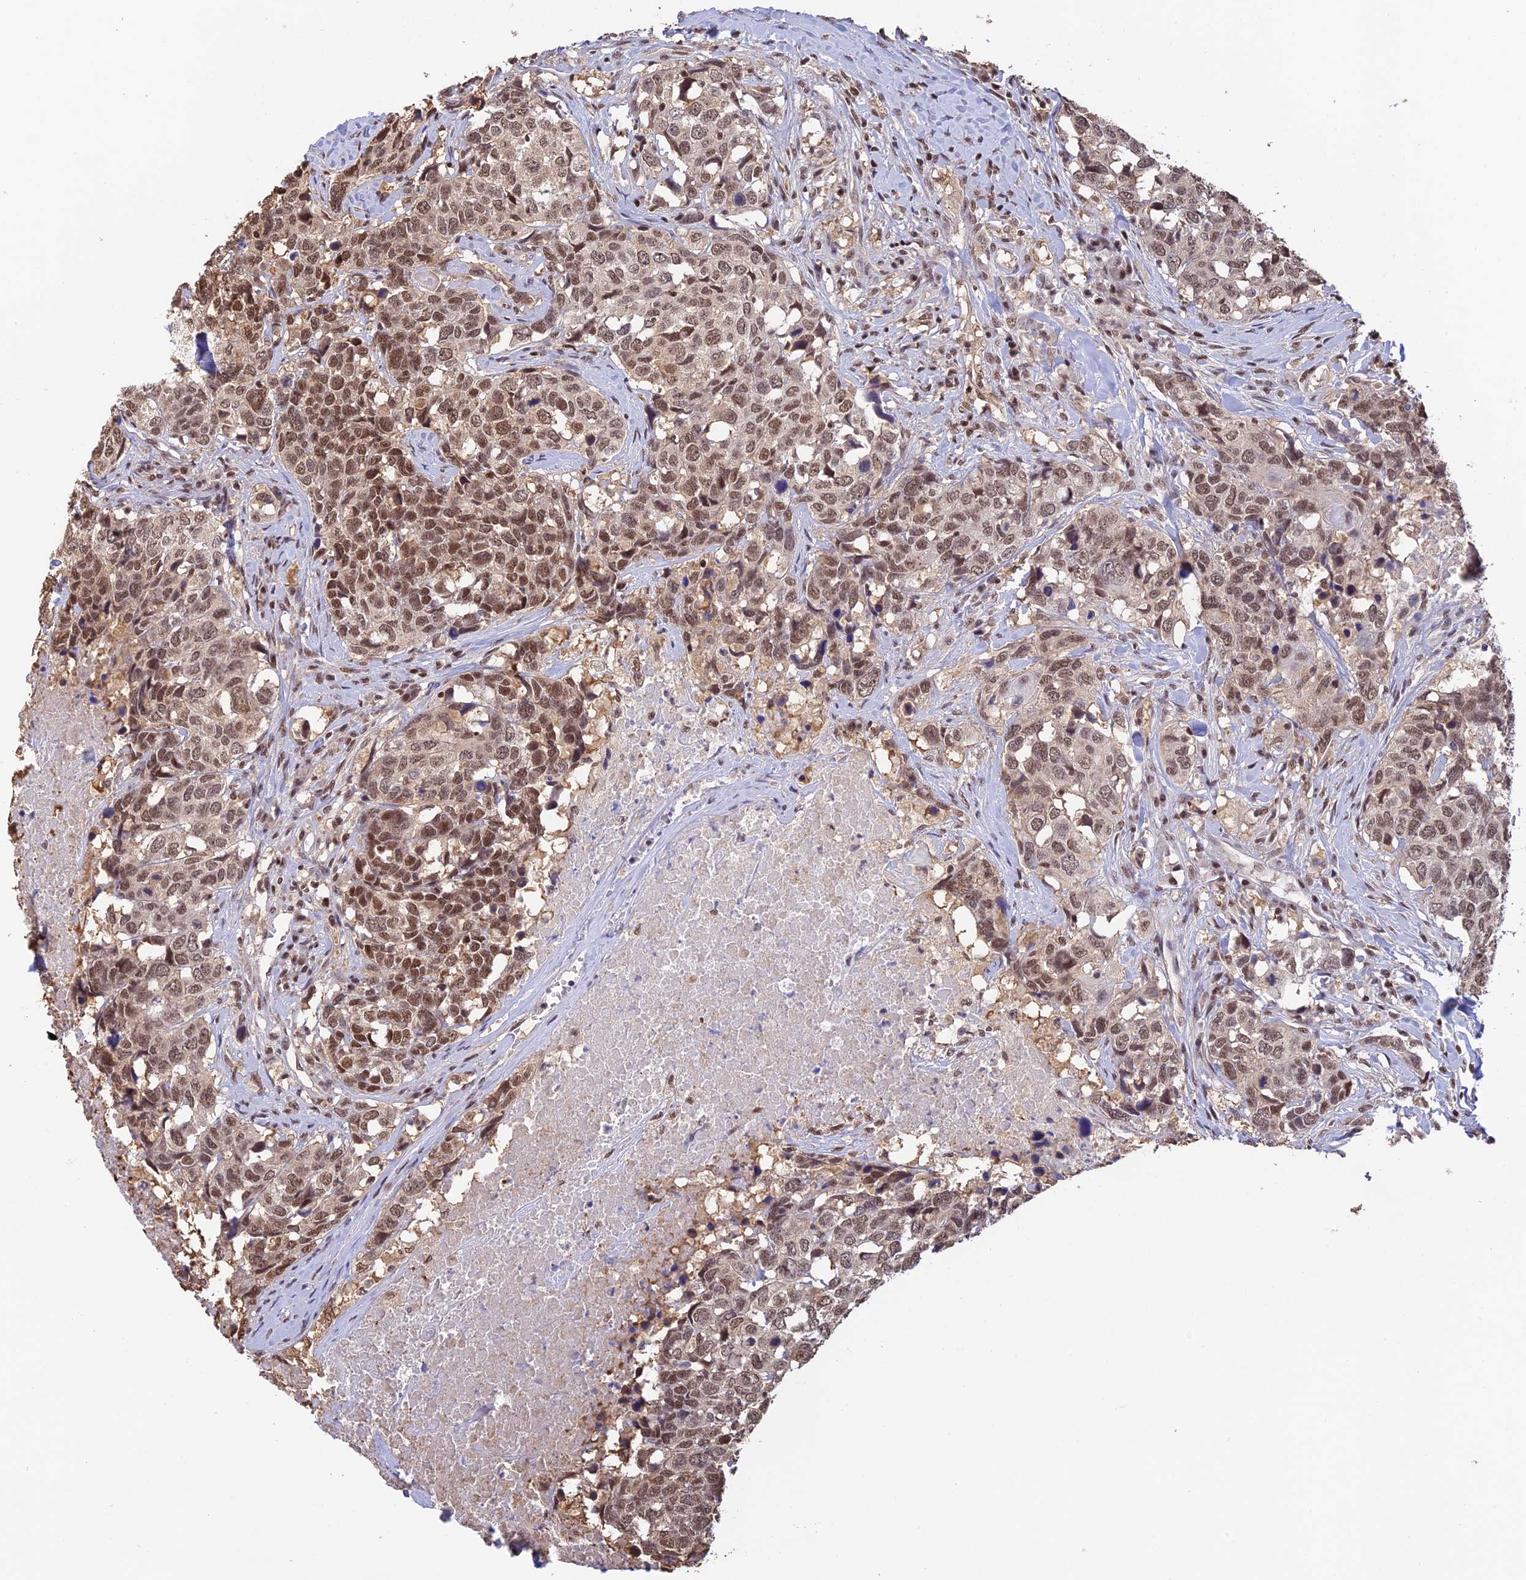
{"staining": {"intensity": "moderate", "quantity": ">75%", "location": "nuclear"}, "tissue": "head and neck cancer", "cell_type": "Tumor cells", "image_type": "cancer", "snomed": [{"axis": "morphology", "description": "Squamous cell carcinoma, NOS"}, {"axis": "topography", "description": "Head-Neck"}], "caption": "Protein staining by IHC shows moderate nuclear positivity in about >75% of tumor cells in head and neck cancer (squamous cell carcinoma).", "gene": "THAP11", "patient": {"sex": "male", "age": 66}}